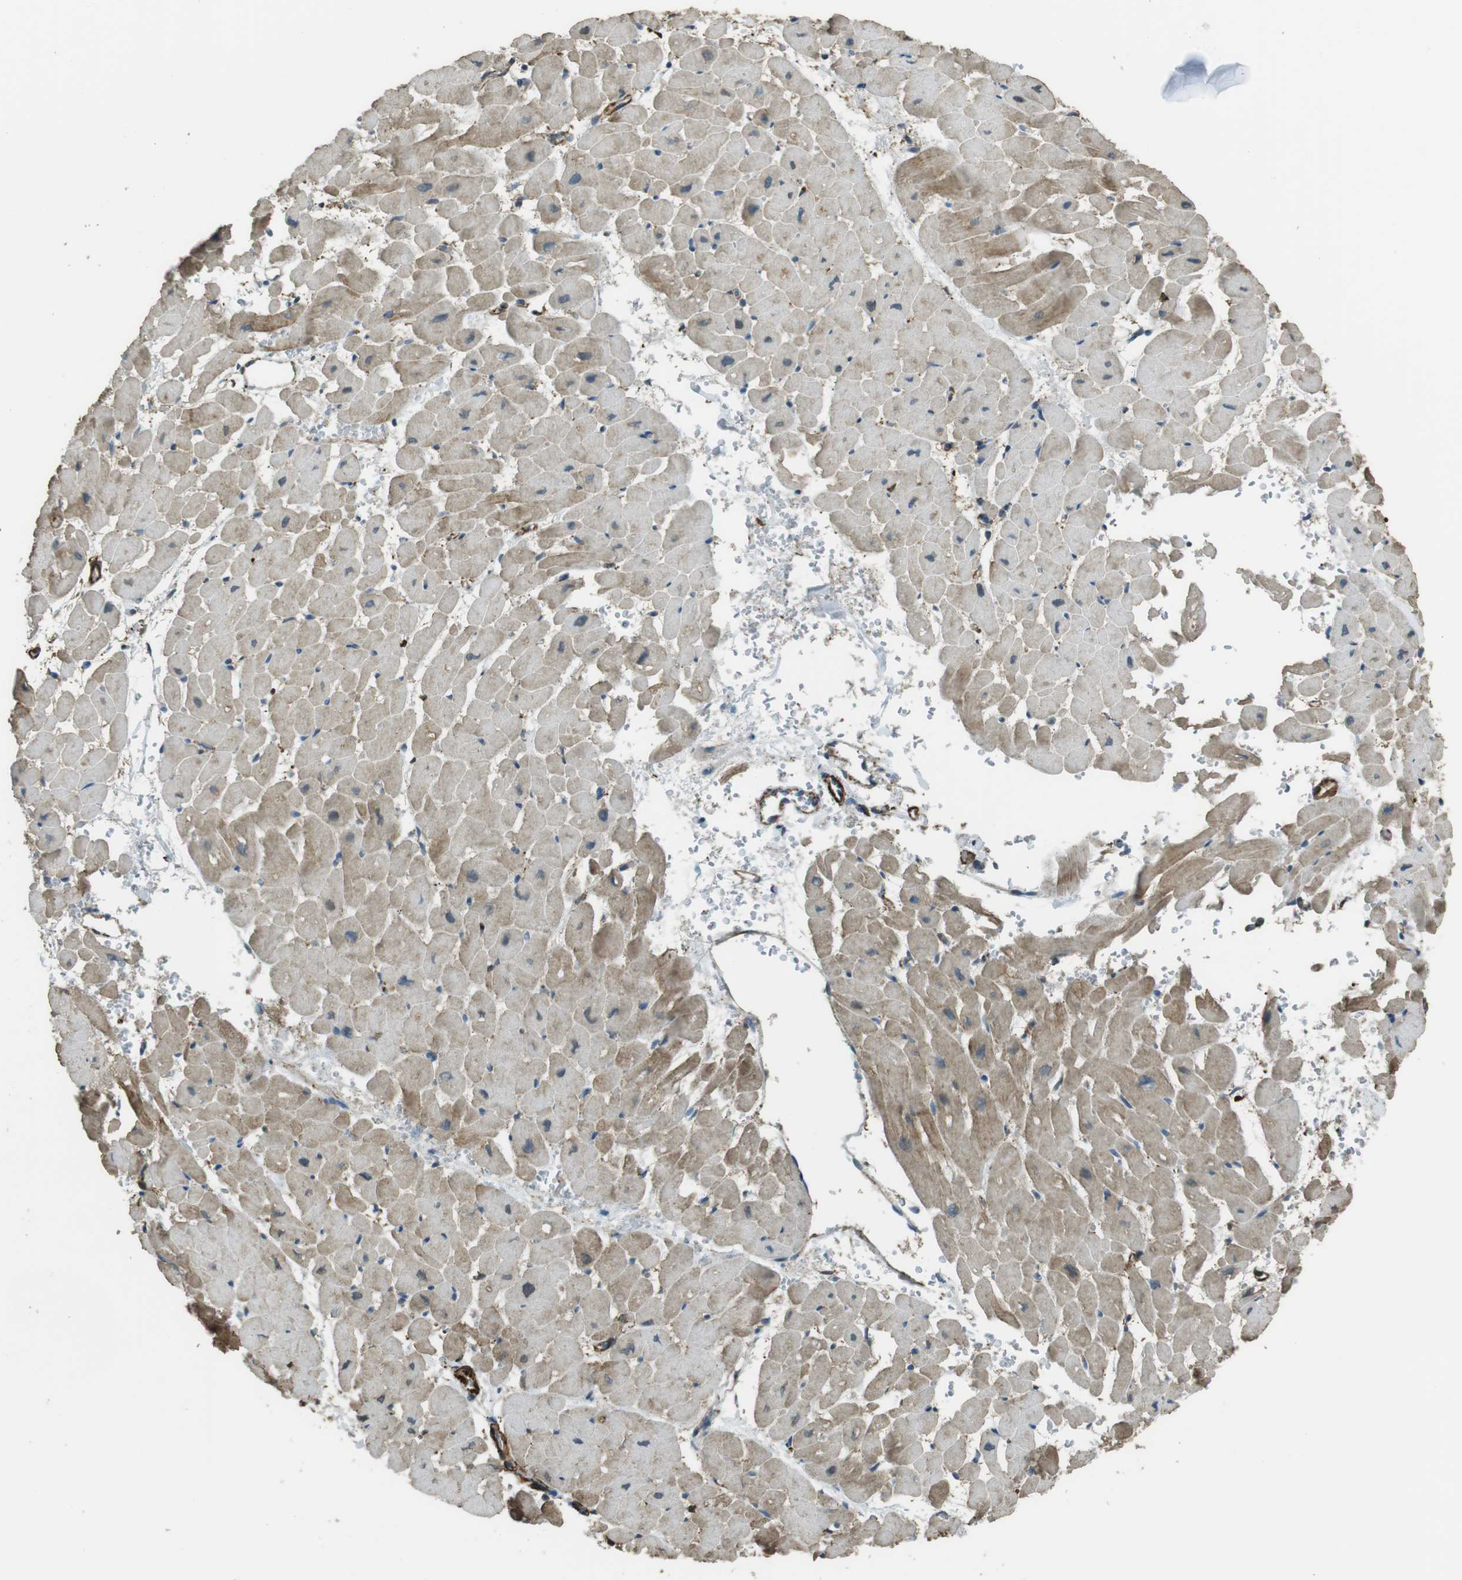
{"staining": {"intensity": "moderate", "quantity": "25%-75%", "location": "cytoplasmic/membranous"}, "tissue": "heart muscle", "cell_type": "Cardiomyocytes", "image_type": "normal", "snomed": [{"axis": "morphology", "description": "Normal tissue, NOS"}, {"axis": "topography", "description": "Heart"}], "caption": "Protein expression analysis of benign human heart muscle reveals moderate cytoplasmic/membranous staining in approximately 25%-75% of cardiomyocytes.", "gene": "SFT2D1", "patient": {"sex": "male", "age": 45}}